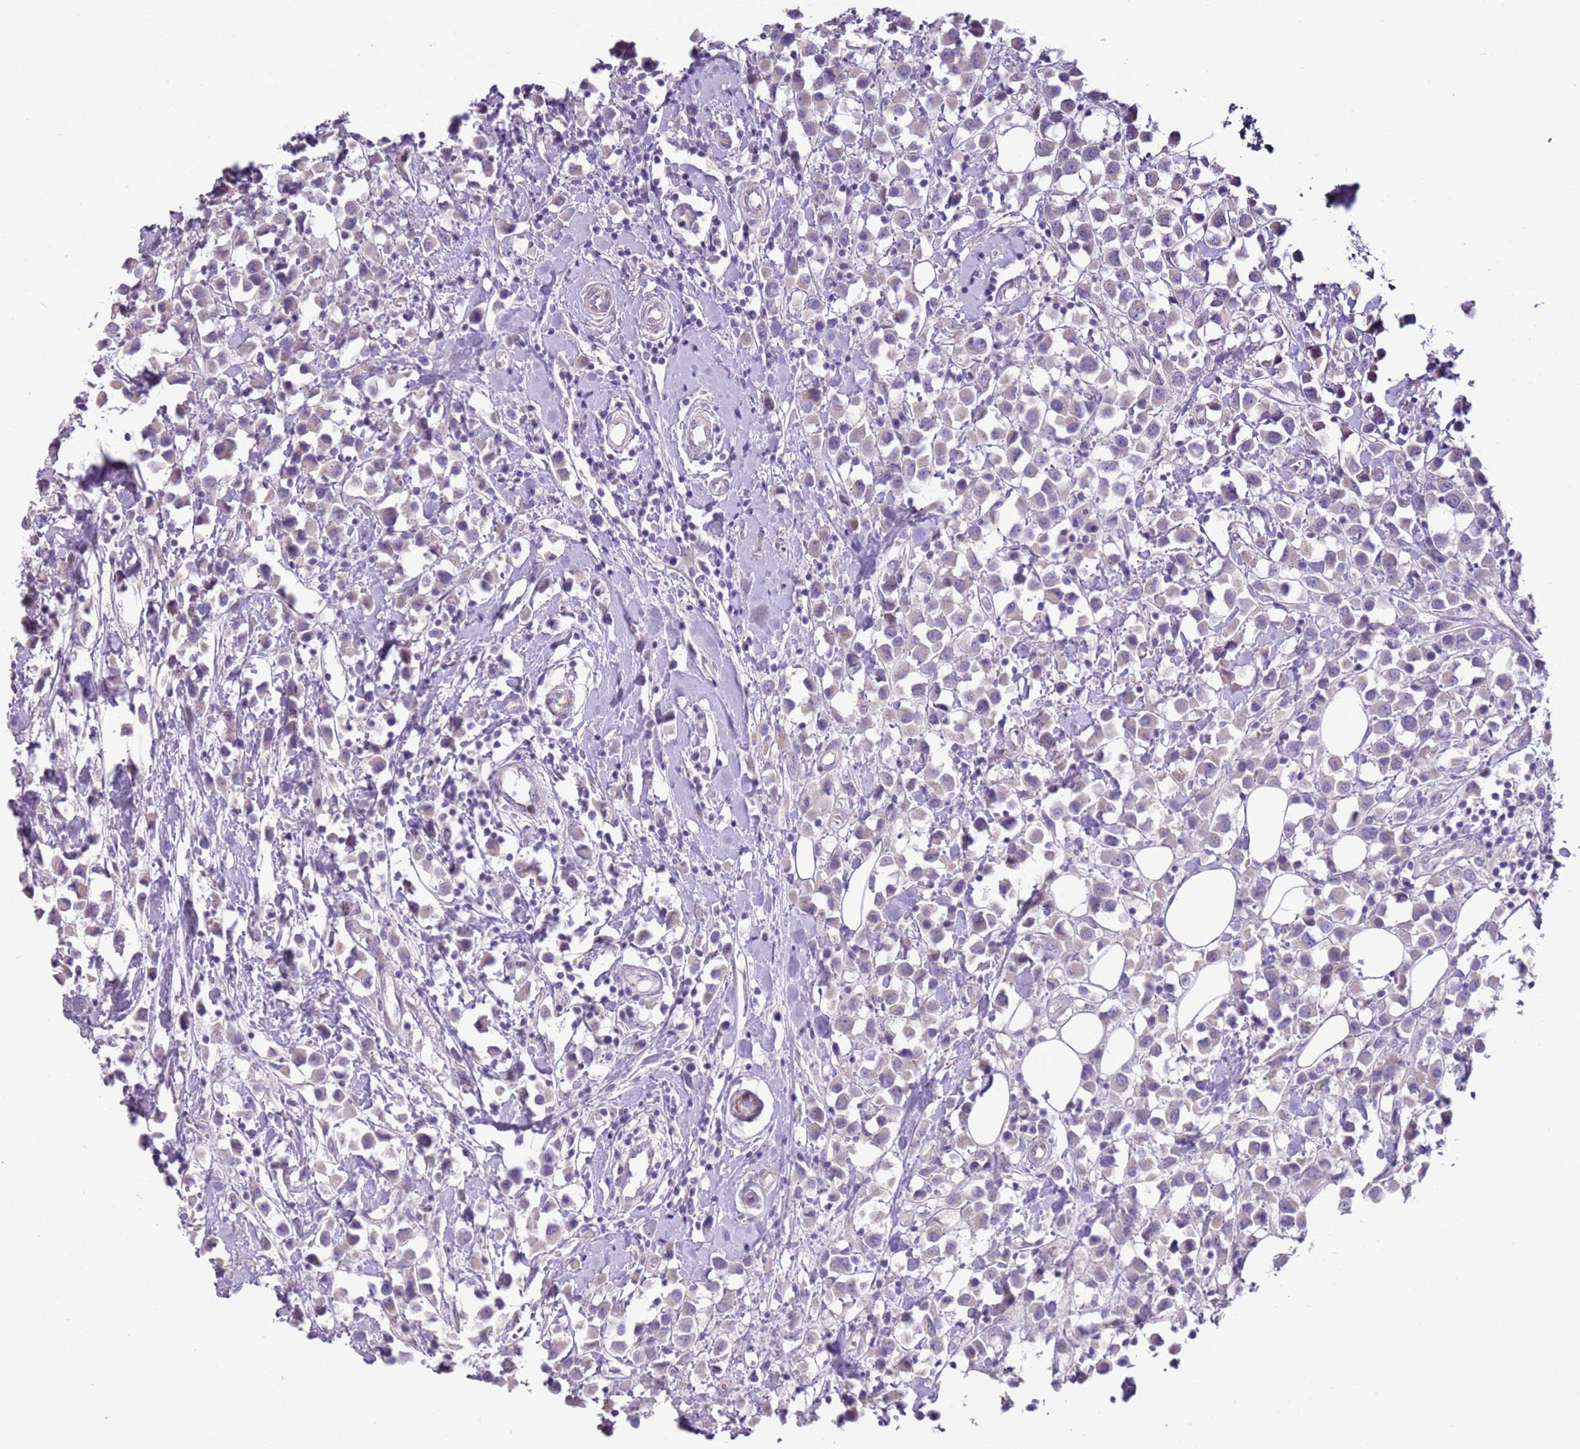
{"staining": {"intensity": "weak", "quantity": "<25%", "location": "cytoplasmic/membranous"}, "tissue": "breast cancer", "cell_type": "Tumor cells", "image_type": "cancer", "snomed": [{"axis": "morphology", "description": "Duct carcinoma"}, {"axis": "topography", "description": "Breast"}], "caption": "The IHC photomicrograph has no significant expression in tumor cells of breast cancer (intraductal carcinoma) tissue.", "gene": "ZNF239", "patient": {"sex": "female", "age": 61}}